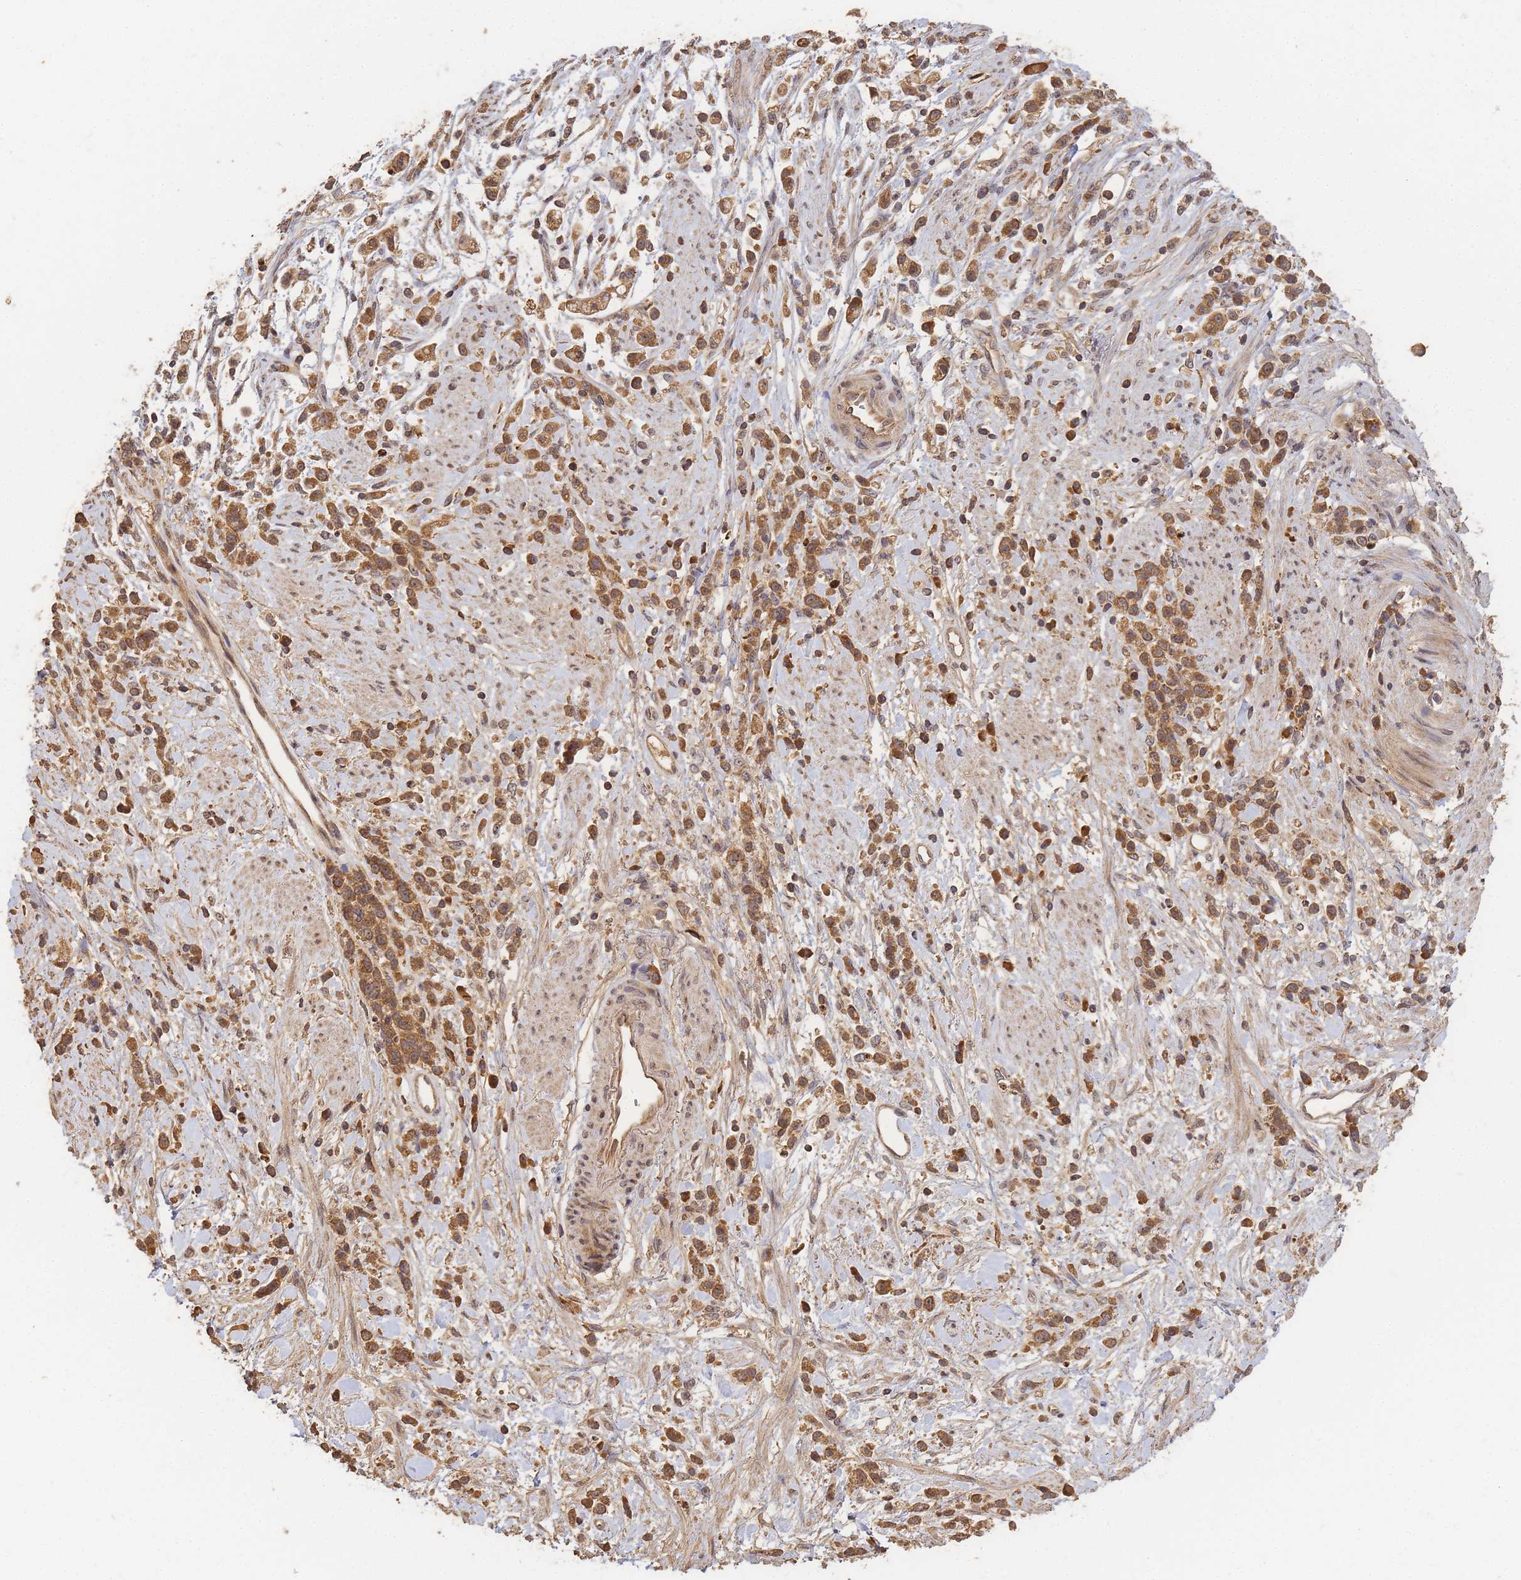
{"staining": {"intensity": "moderate", "quantity": ">75%", "location": "cytoplasmic/membranous"}, "tissue": "stomach cancer", "cell_type": "Tumor cells", "image_type": "cancer", "snomed": [{"axis": "morphology", "description": "Adenocarcinoma, NOS"}, {"axis": "topography", "description": "Stomach"}], "caption": "Immunohistochemical staining of adenocarcinoma (stomach) exhibits moderate cytoplasmic/membranous protein staining in approximately >75% of tumor cells.", "gene": "ALKBH1", "patient": {"sex": "female", "age": 60}}